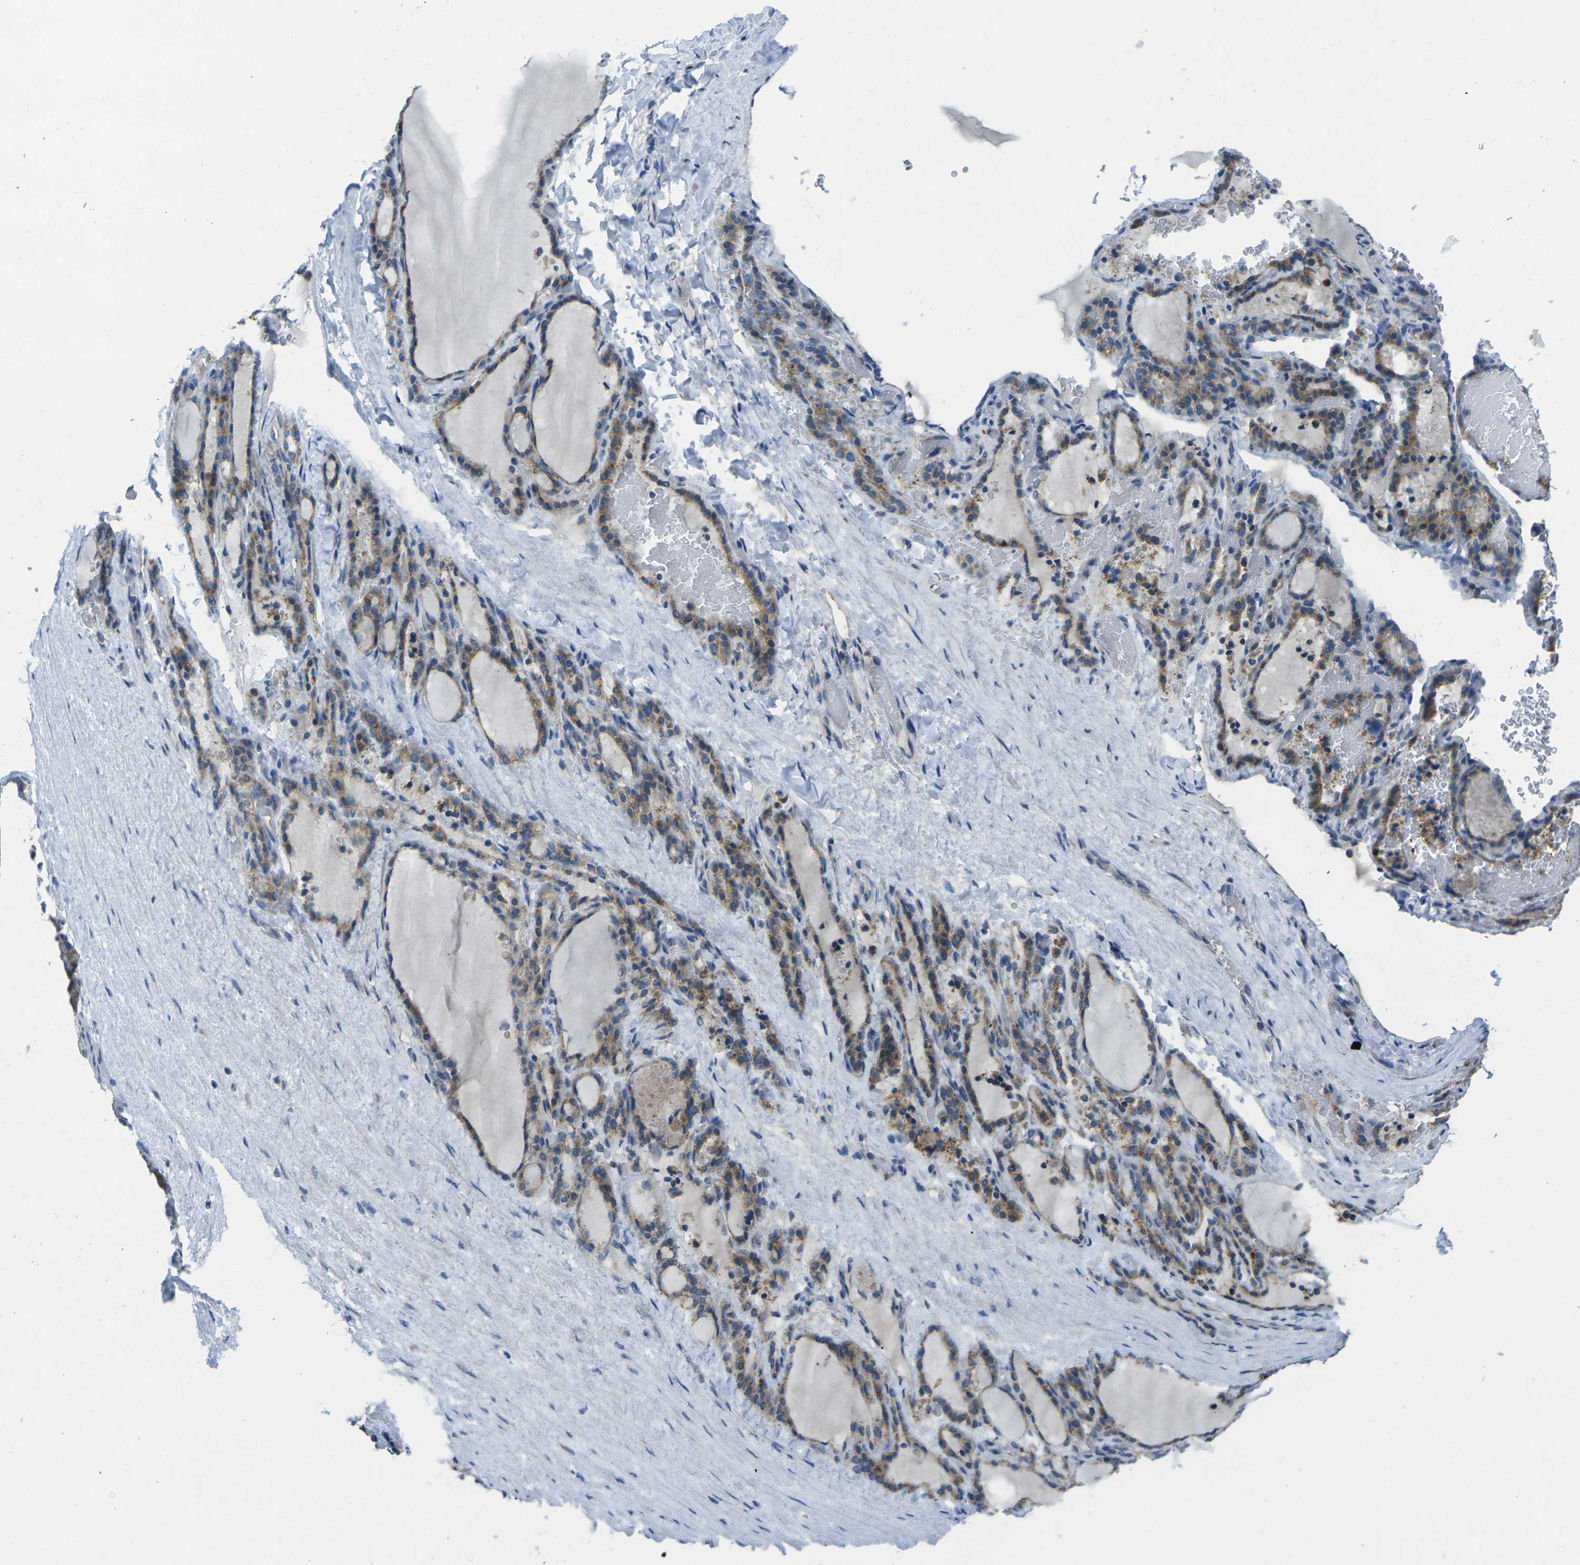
{"staining": {"intensity": "weak", "quantity": ">75%", "location": "cytoplasmic/membranous"}, "tissue": "thyroid gland", "cell_type": "Glandular cells", "image_type": "normal", "snomed": [{"axis": "morphology", "description": "Normal tissue, NOS"}, {"axis": "topography", "description": "Thyroid gland"}], "caption": "IHC histopathology image of benign thyroid gland: thyroid gland stained using immunohistochemistry displays low levels of weak protein expression localized specifically in the cytoplasmic/membranous of glandular cells, appearing as a cytoplasmic/membranous brown color.", "gene": "TMEM120B", "patient": {"sex": "female", "age": 28}}